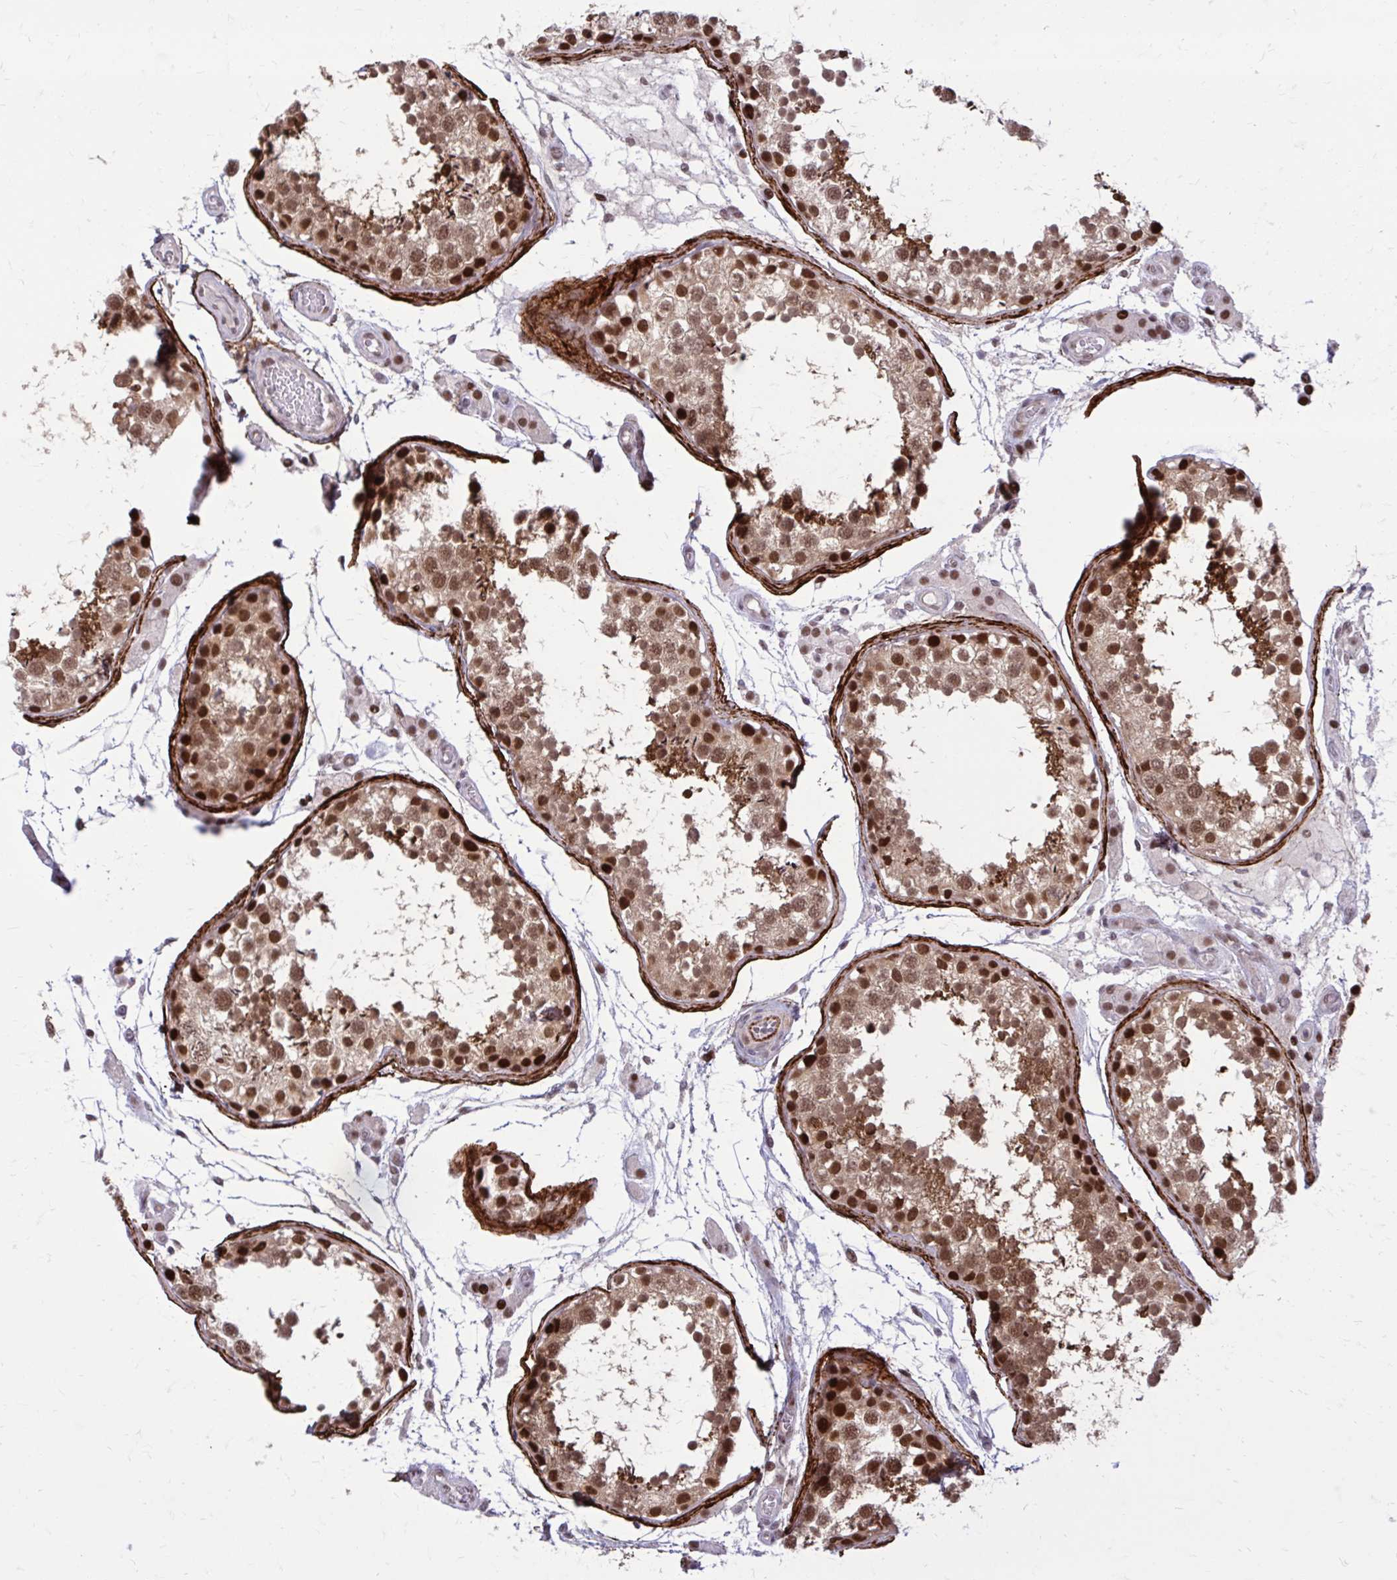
{"staining": {"intensity": "strong", "quantity": ">75%", "location": "cytoplasmic/membranous,nuclear"}, "tissue": "testis", "cell_type": "Cells in seminiferous ducts", "image_type": "normal", "snomed": [{"axis": "morphology", "description": "Normal tissue, NOS"}, {"axis": "topography", "description": "Testis"}], "caption": "High-power microscopy captured an immunohistochemistry micrograph of normal testis, revealing strong cytoplasmic/membranous,nuclear positivity in about >75% of cells in seminiferous ducts. The staining is performed using DAB (3,3'-diaminobenzidine) brown chromogen to label protein expression. The nuclei are counter-stained blue using hematoxylin.", "gene": "PSME4", "patient": {"sex": "male", "age": 29}}